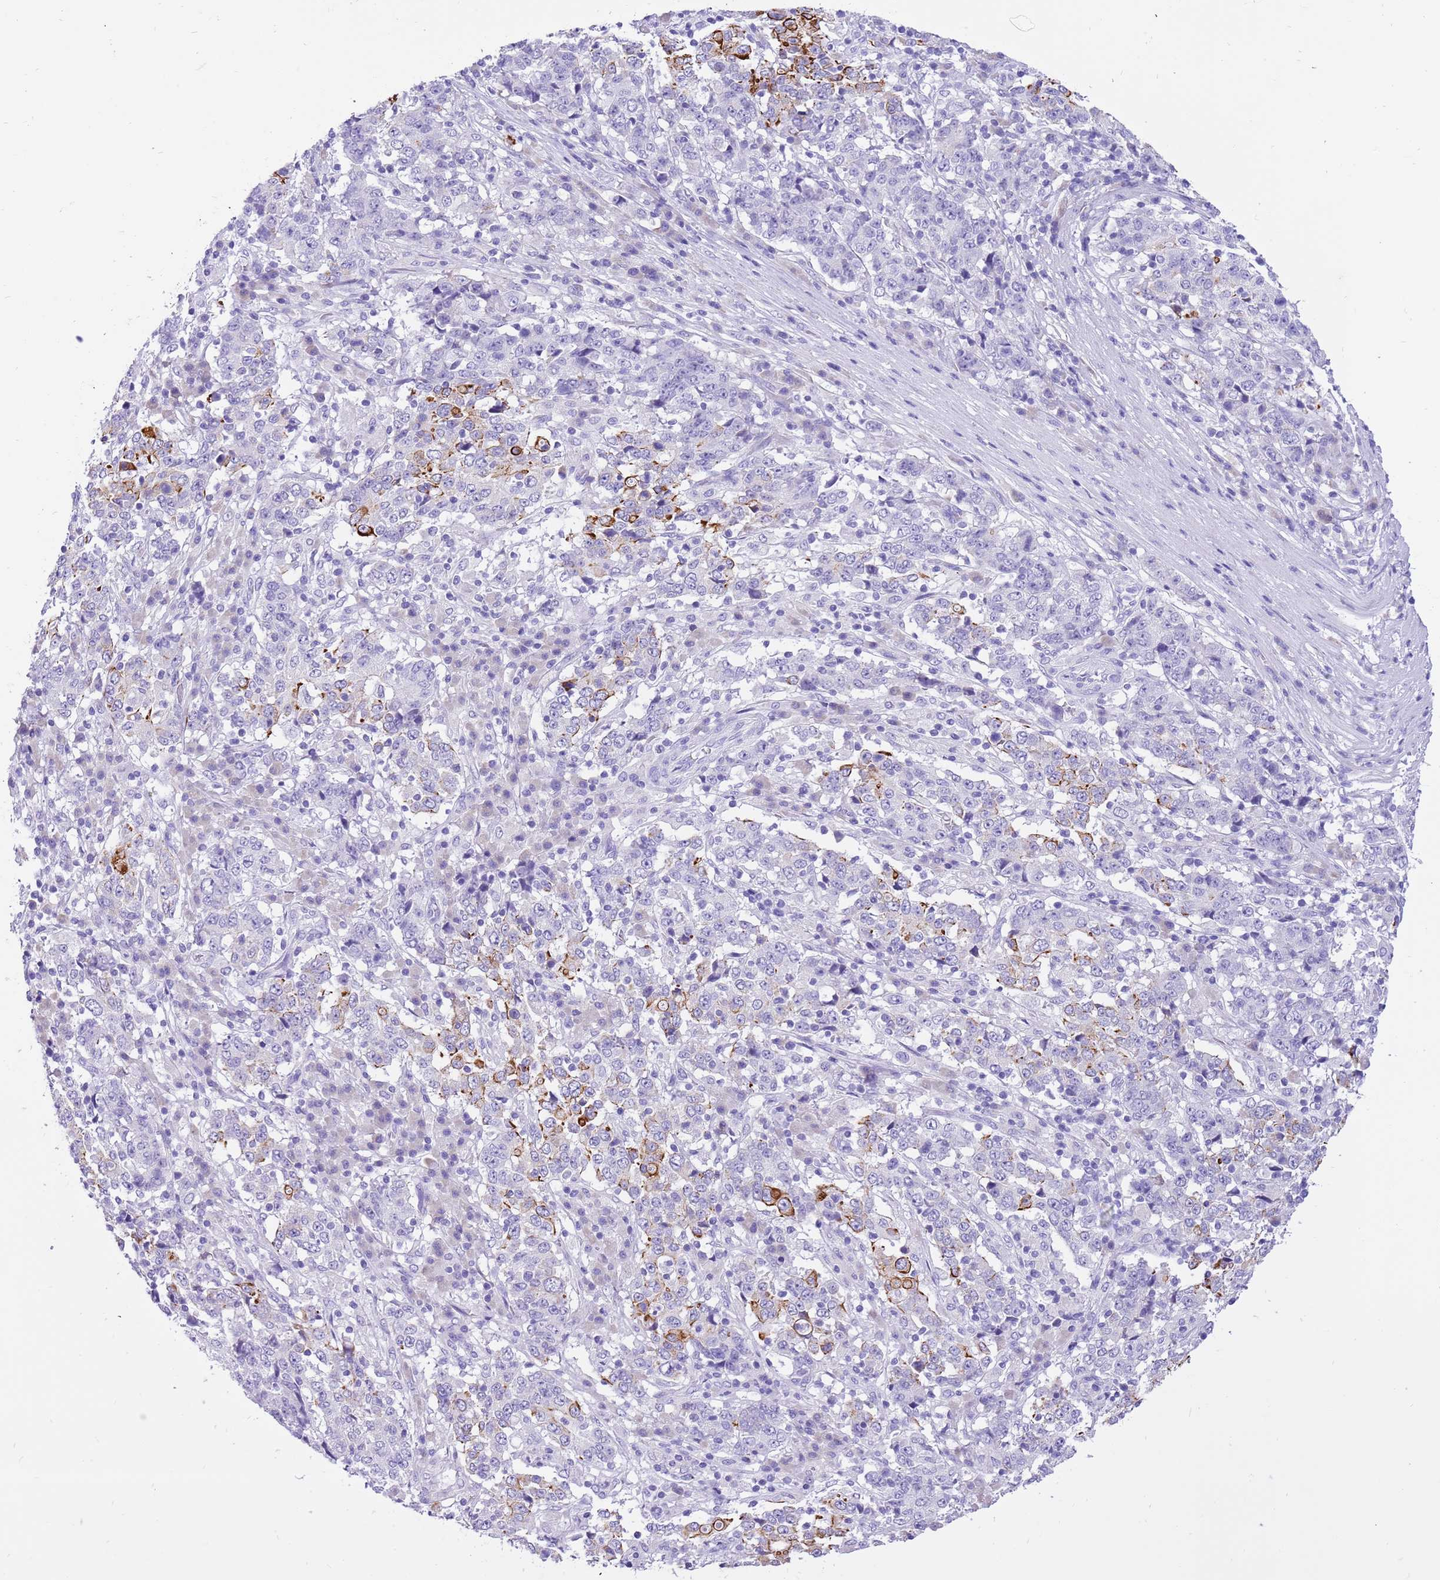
{"staining": {"intensity": "moderate", "quantity": "<25%", "location": "cytoplasmic/membranous"}, "tissue": "stomach cancer", "cell_type": "Tumor cells", "image_type": "cancer", "snomed": [{"axis": "morphology", "description": "Adenocarcinoma, NOS"}, {"axis": "topography", "description": "Stomach"}], "caption": "Immunohistochemistry image of neoplastic tissue: human stomach cancer (adenocarcinoma) stained using IHC displays low levels of moderate protein expression localized specifically in the cytoplasmic/membranous of tumor cells, appearing as a cytoplasmic/membranous brown color.", "gene": "R3HDM4", "patient": {"sex": "male", "age": 59}}